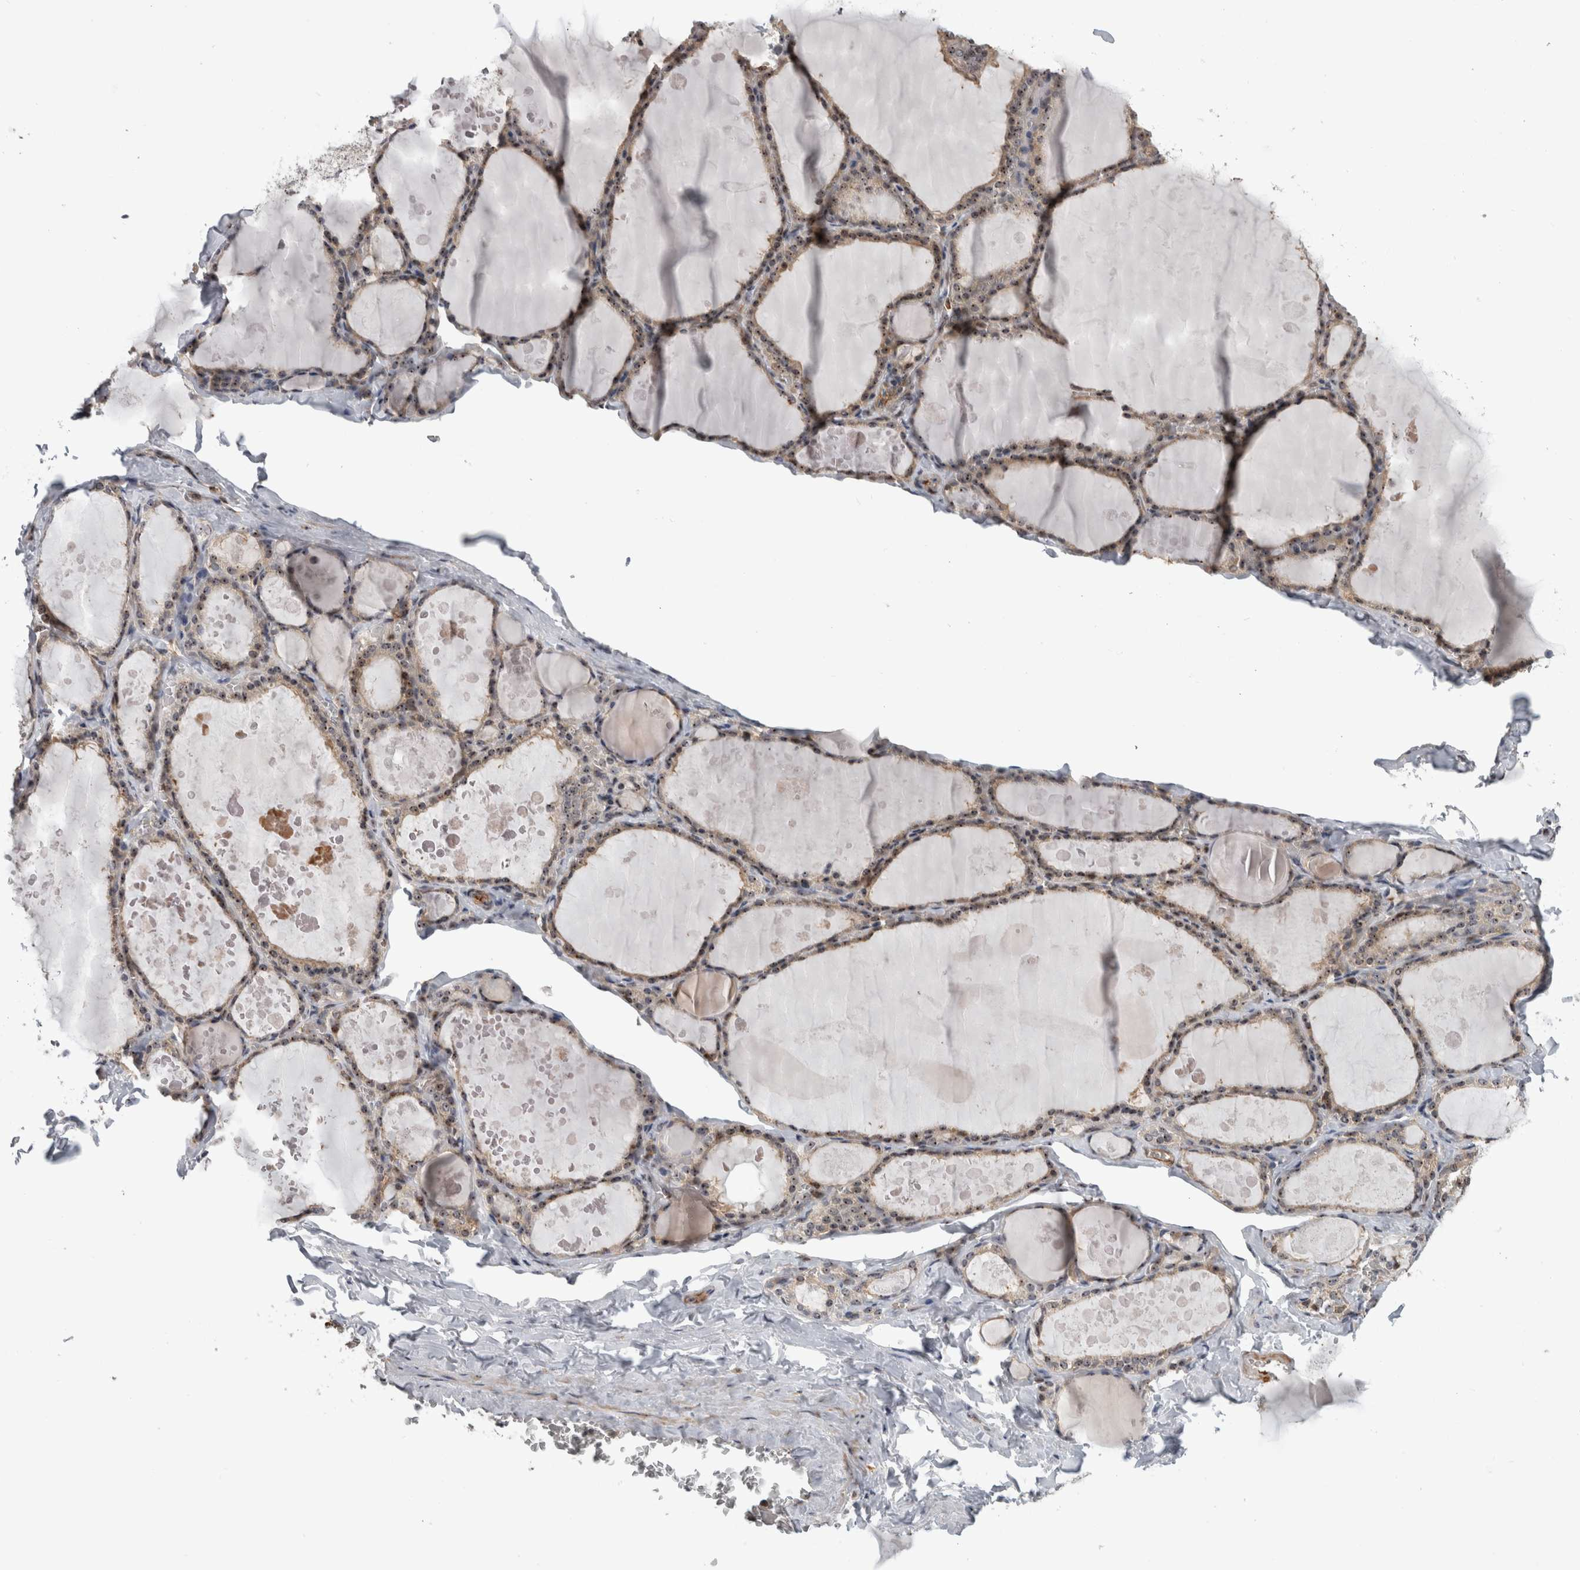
{"staining": {"intensity": "moderate", "quantity": ">75%", "location": "cytoplasmic/membranous,nuclear"}, "tissue": "thyroid gland", "cell_type": "Glandular cells", "image_type": "normal", "snomed": [{"axis": "morphology", "description": "Normal tissue, NOS"}, {"axis": "topography", "description": "Thyroid gland"}], "caption": "Unremarkable thyroid gland was stained to show a protein in brown. There is medium levels of moderate cytoplasmic/membranous,nuclear positivity in approximately >75% of glandular cells. (brown staining indicates protein expression, while blue staining denotes nuclei).", "gene": "TDRD7", "patient": {"sex": "male", "age": 56}}